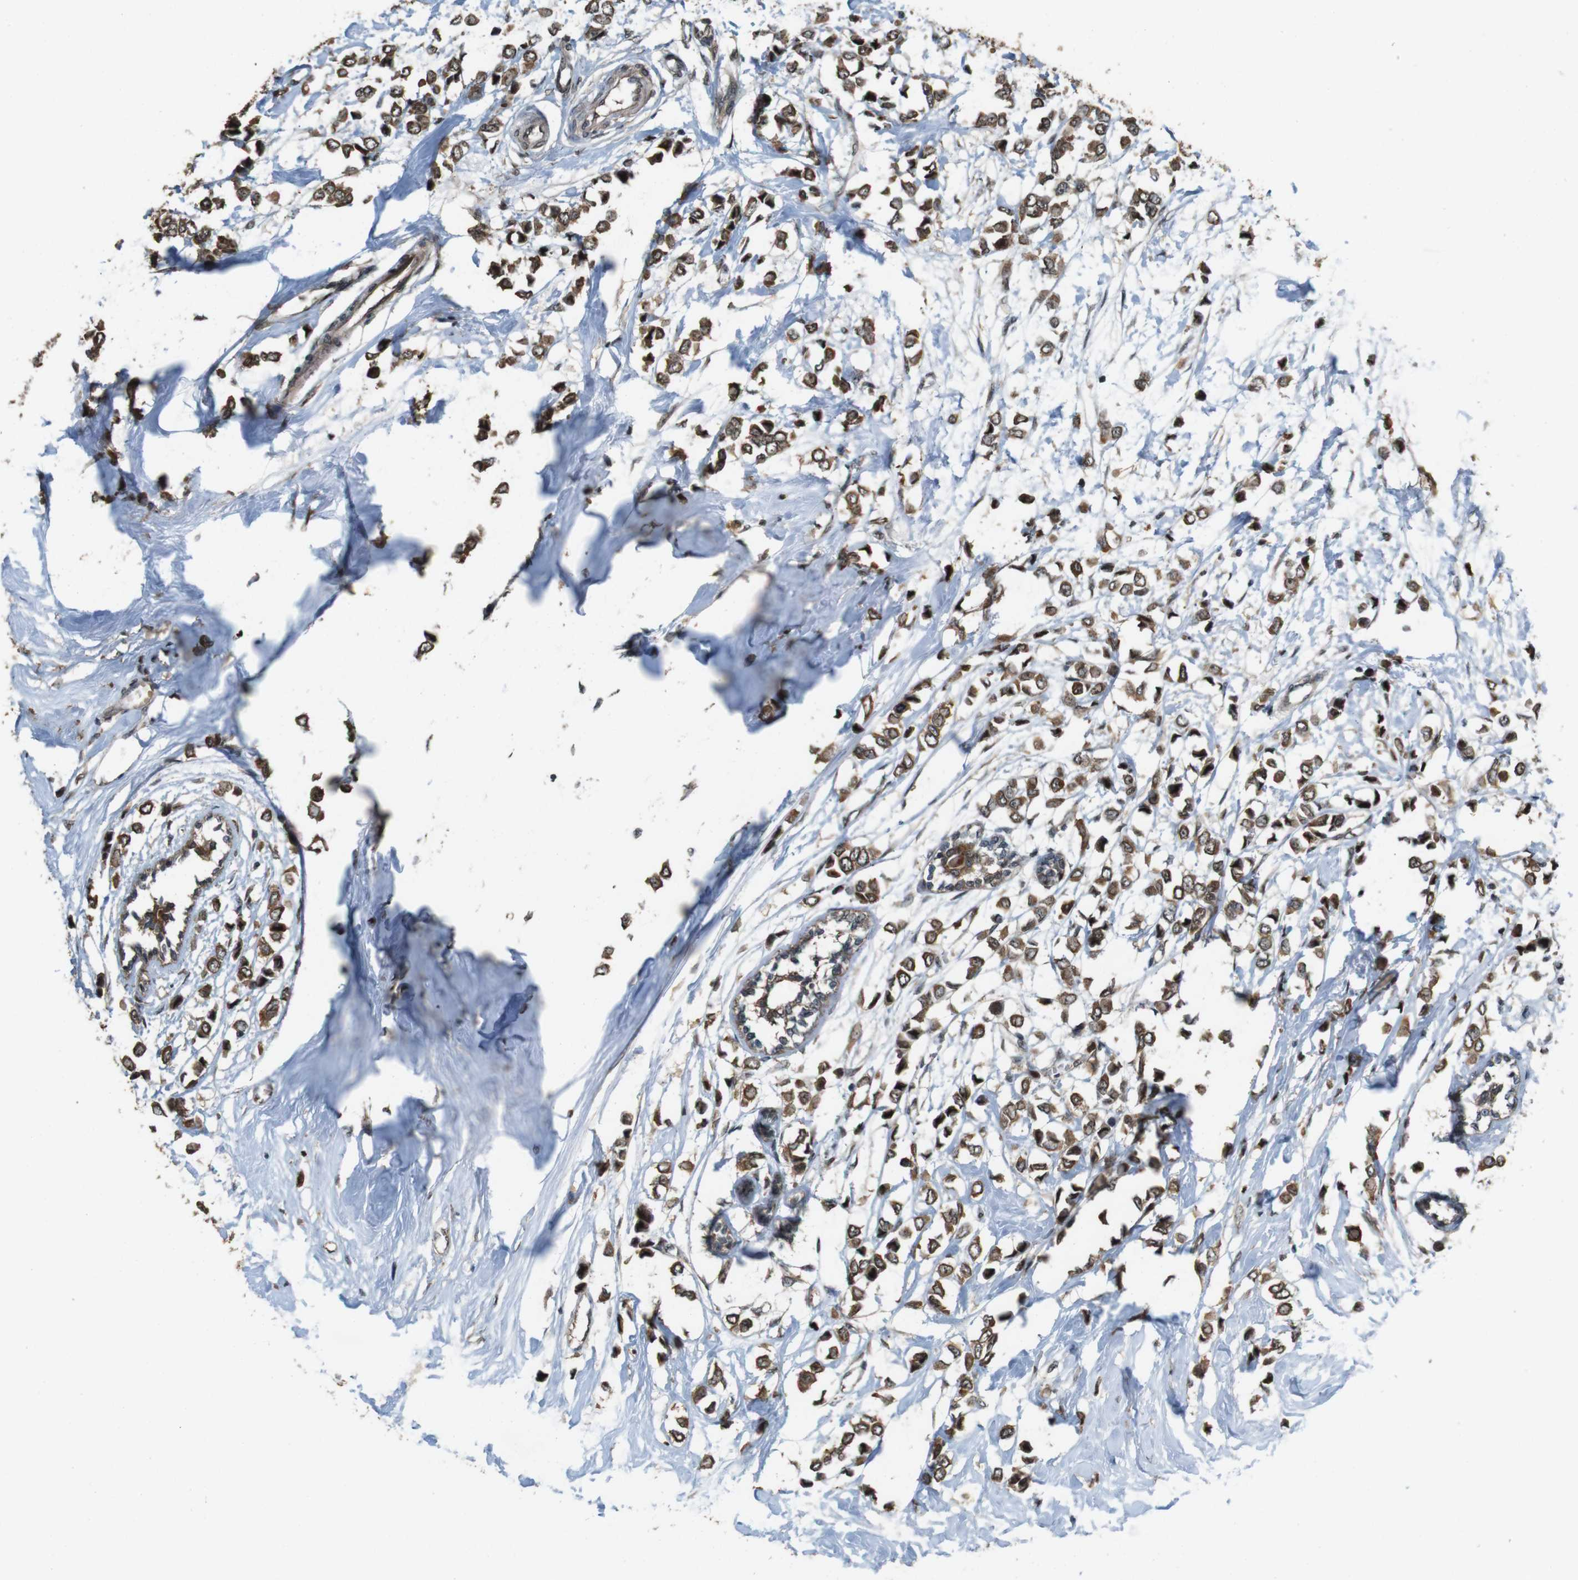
{"staining": {"intensity": "strong", "quantity": ">75%", "location": "cytoplasmic/membranous"}, "tissue": "breast cancer", "cell_type": "Tumor cells", "image_type": "cancer", "snomed": [{"axis": "morphology", "description": "Lobular carcinoma"}, {"axis": "topography", "description": "Breast"}], "caption": "IHC of breast lobular carcinoma demonstrates high levels of strong cytoplasmic/membranous staining in approximately >75% of tumor cells.", "gene": "CDC34", "patient": {"sex": "female", "age": 51}}